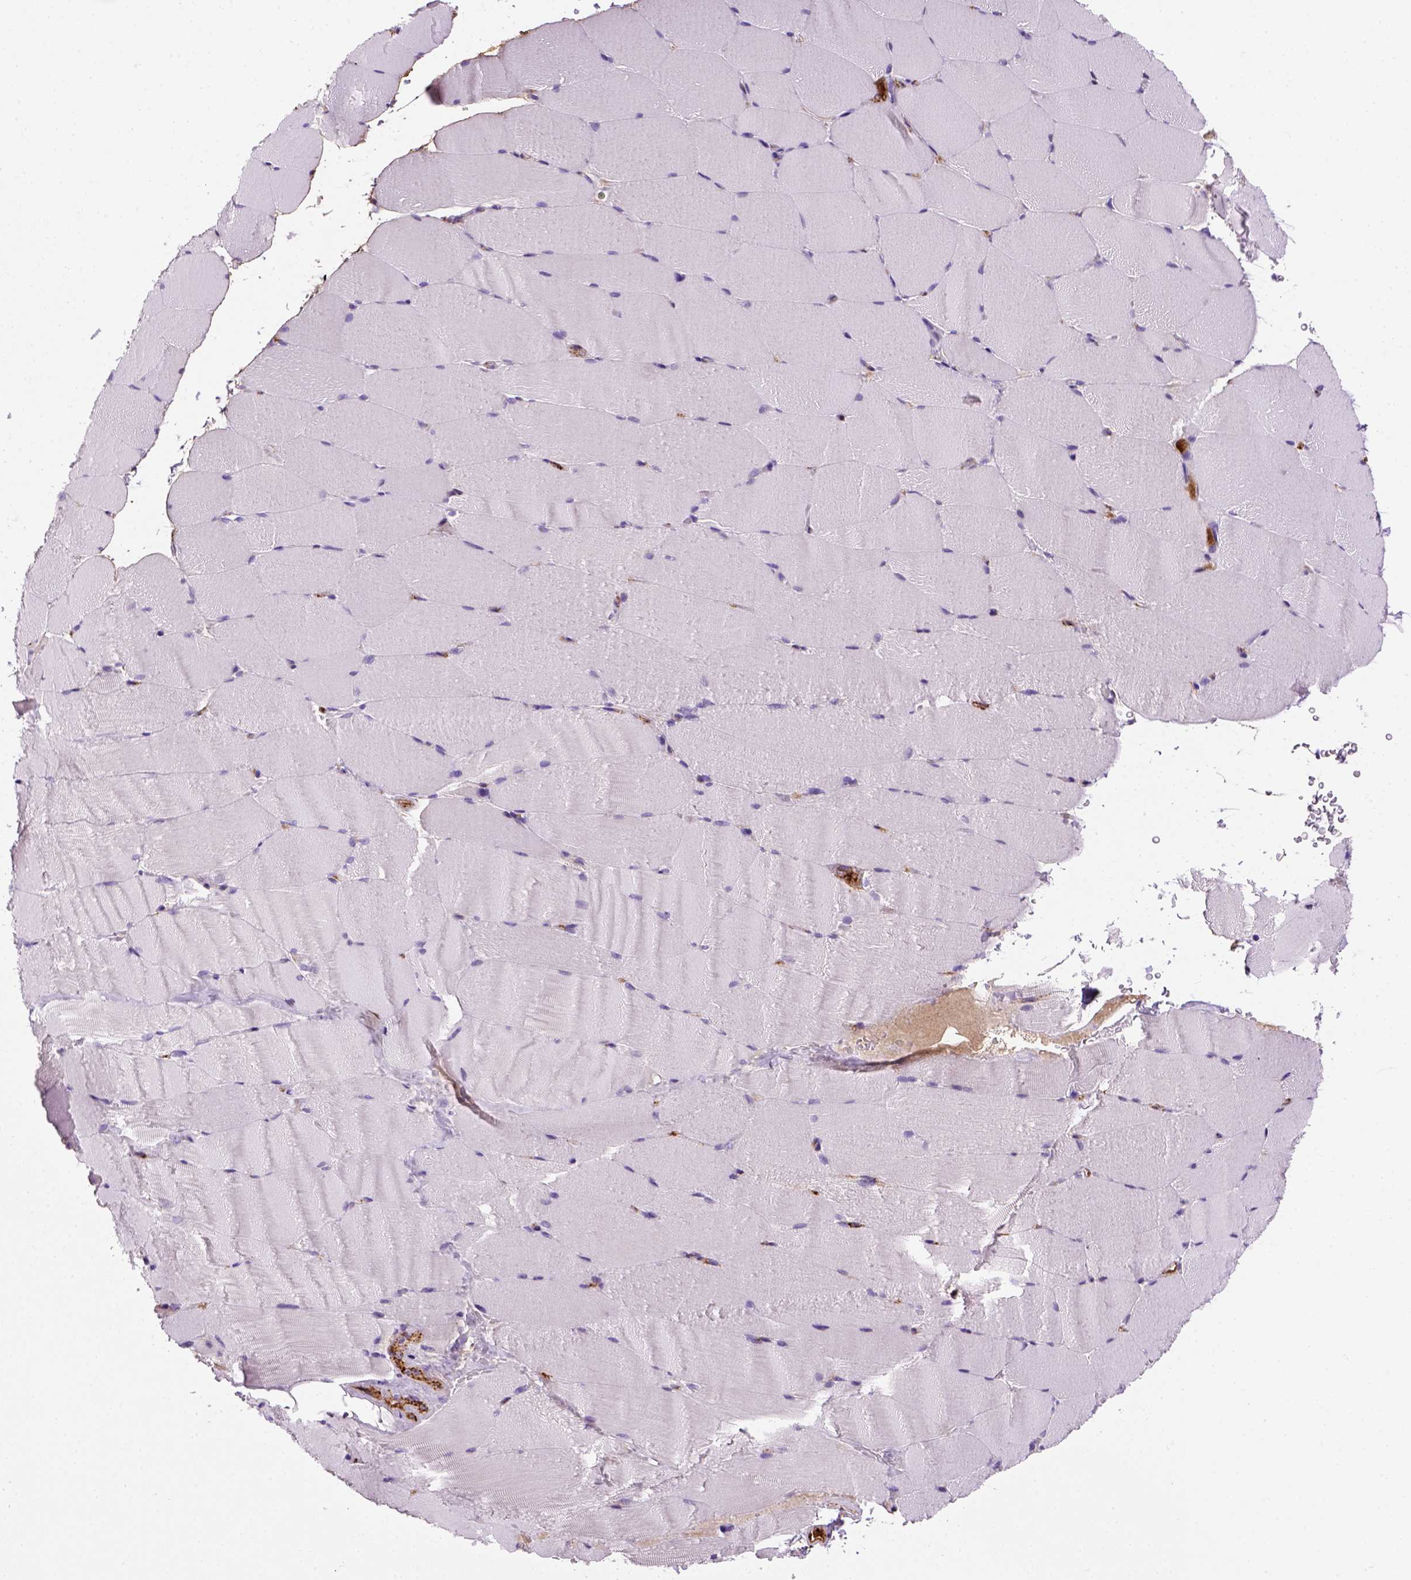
{"staining": {"intensity": "negative", "quantity": "none", "location": "none"}, "tissue": "skeletal muscle", "cell_type": "Myocytes", "image_type": "normal", "snomed": [{"axis": "morphology", "description": "Normal tissue, NOS"}, {"axis": "topography", "description": "Skeletal muscle"}], "caption": "Immunohistochemistry histopathology image of benign skeletal muscle: human skeletal muscle stained with DAB reveals no significant protein expression in myocytes. The staining is performed using DAB brown chromogen with nuclei counter-stained in using hematoxylin.", "gene": "VWF", "patient": {"sex": "female", "age": 37}}